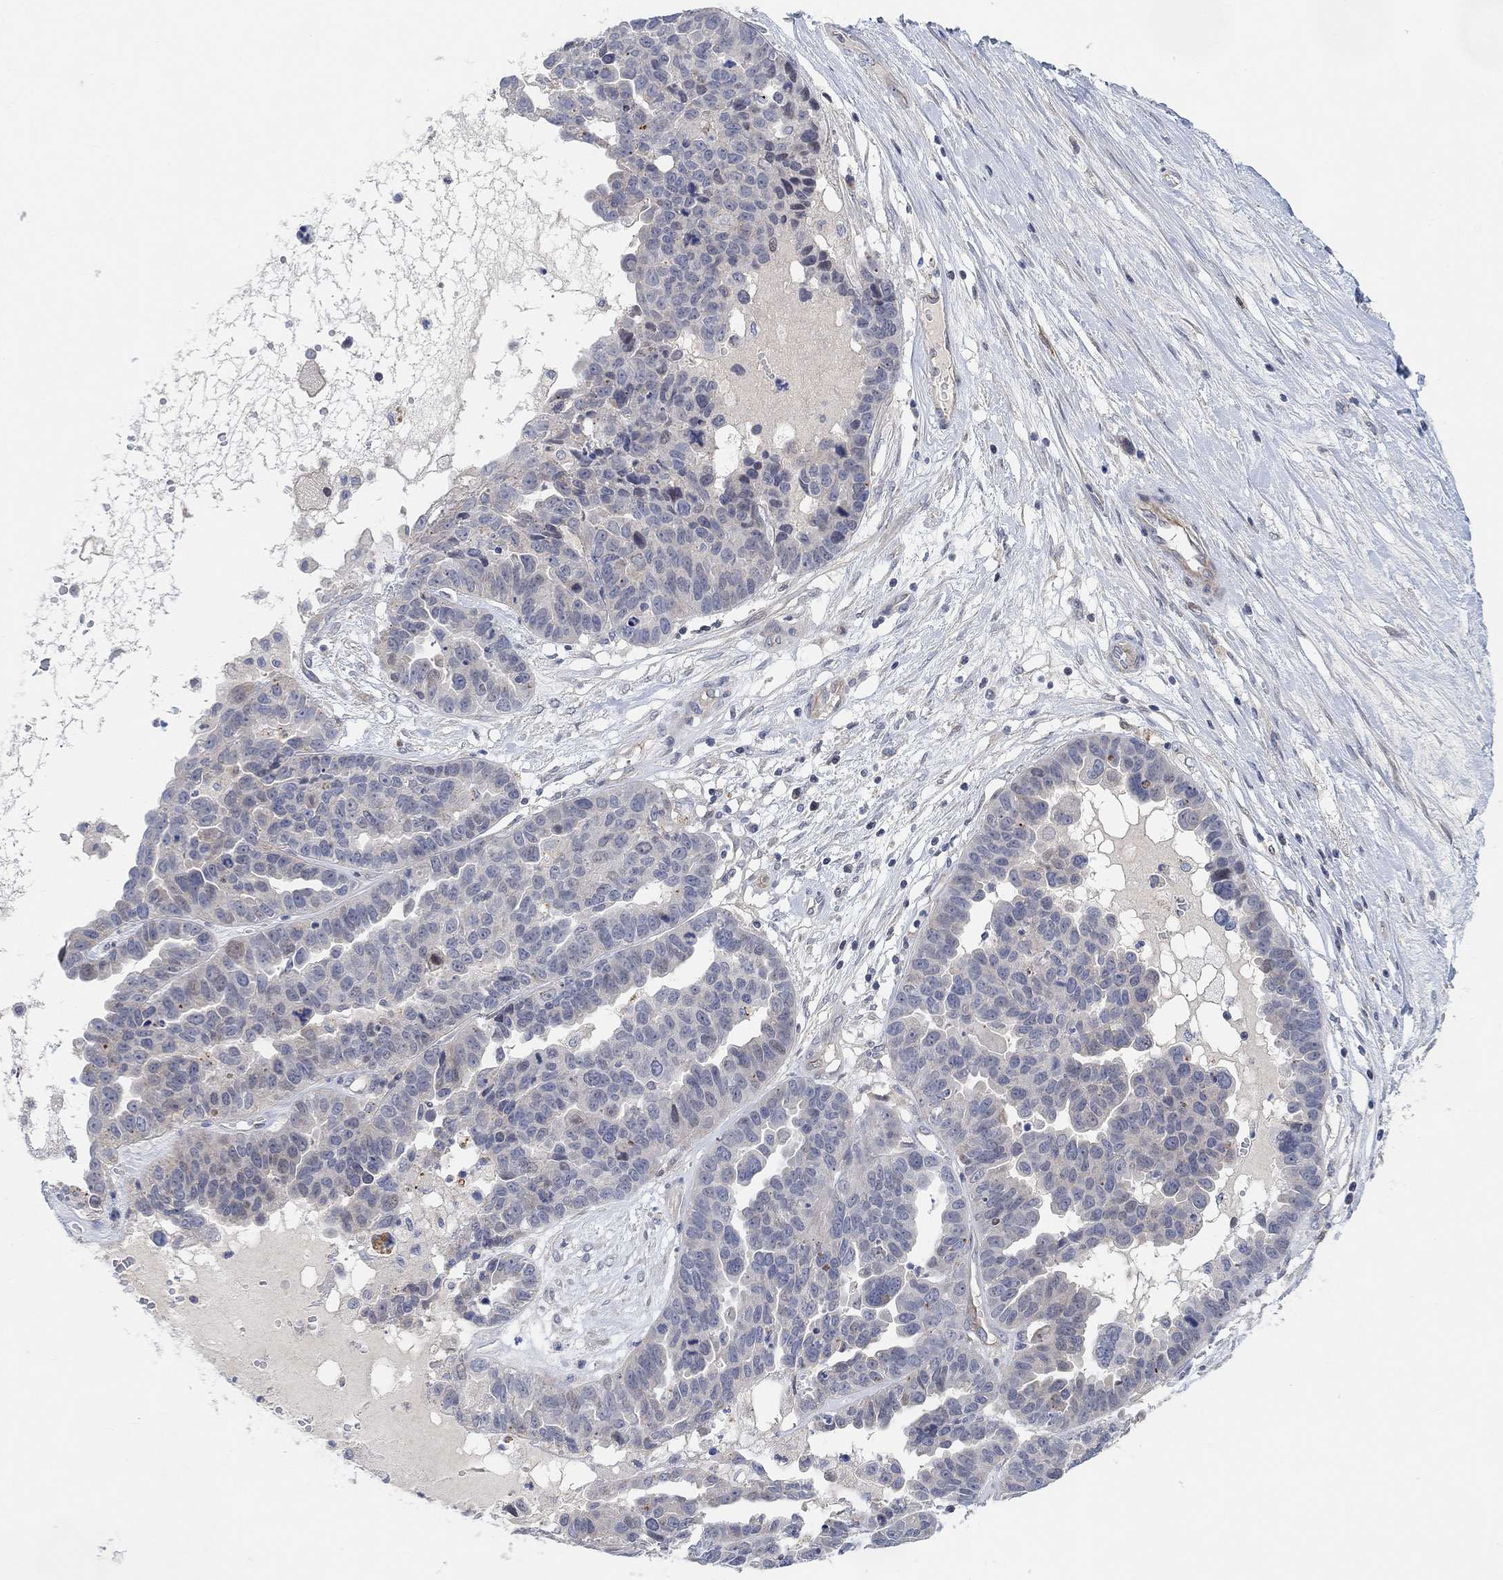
{"staining": {"intensity": "negative", "quantity": "none", "location": "none"}, "tissue": "ovarian cancer", "cell_type": "Tumor cells", "image_type": "cancer", "snomed": [{"axis": "morphology", "description": "Cystadenocarcinoma, serous, NOS"}, {"axis": "topography", "description": "Ovary"}], "caption": "The histopathology image exhibits no significant staining in tumor cells of serous cystadenocarcinoma (ovarian).", "gene": "HCRTR1", "patient": {"sex": "female", "age": 87}}